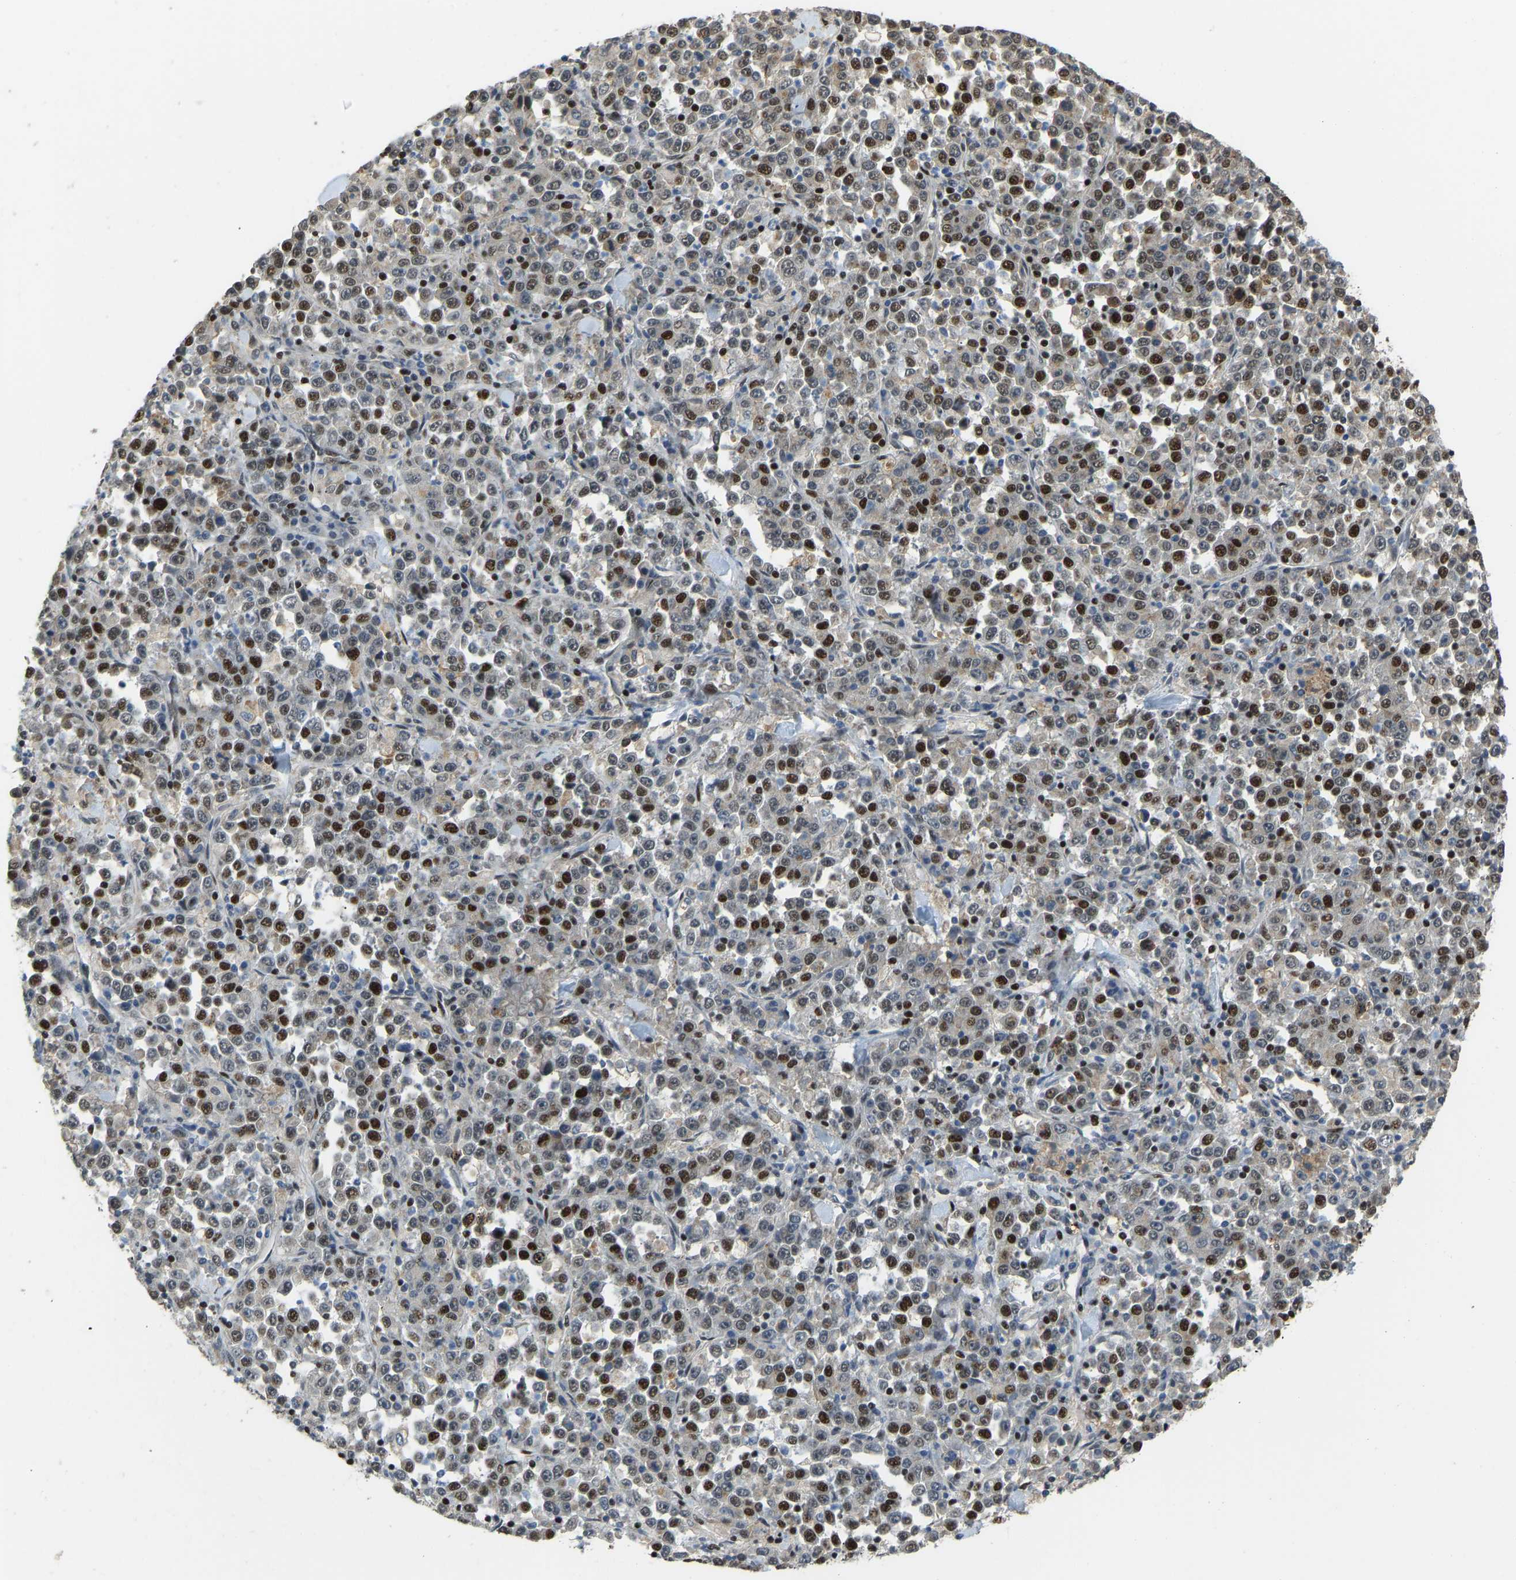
{"staining": {"intensity": "strong", "quantity": "25%-75%", "location": "nuclear"}, "tissue": "stomach cancer", "cell_type": "Tumor cells", "image_type": "cancer", "snomed": [{"axis": "morphology", "description": "Normal tissue, NOS"}, {"axis": "morphology", "description": "Adenocarcinoma, NOS"}, {"axis": "topography", "description": "Stomach, upper"}, {"axis": "topography", "description": "Stomach"}], "caption": "Protein expression analysis of stomach adenocarcinoma demonstrates strong nuclear expression in approximately 25%-75% of tumor cells.", "gene": "FOXK1", "patient": {"sex": "male", "age": 59}}